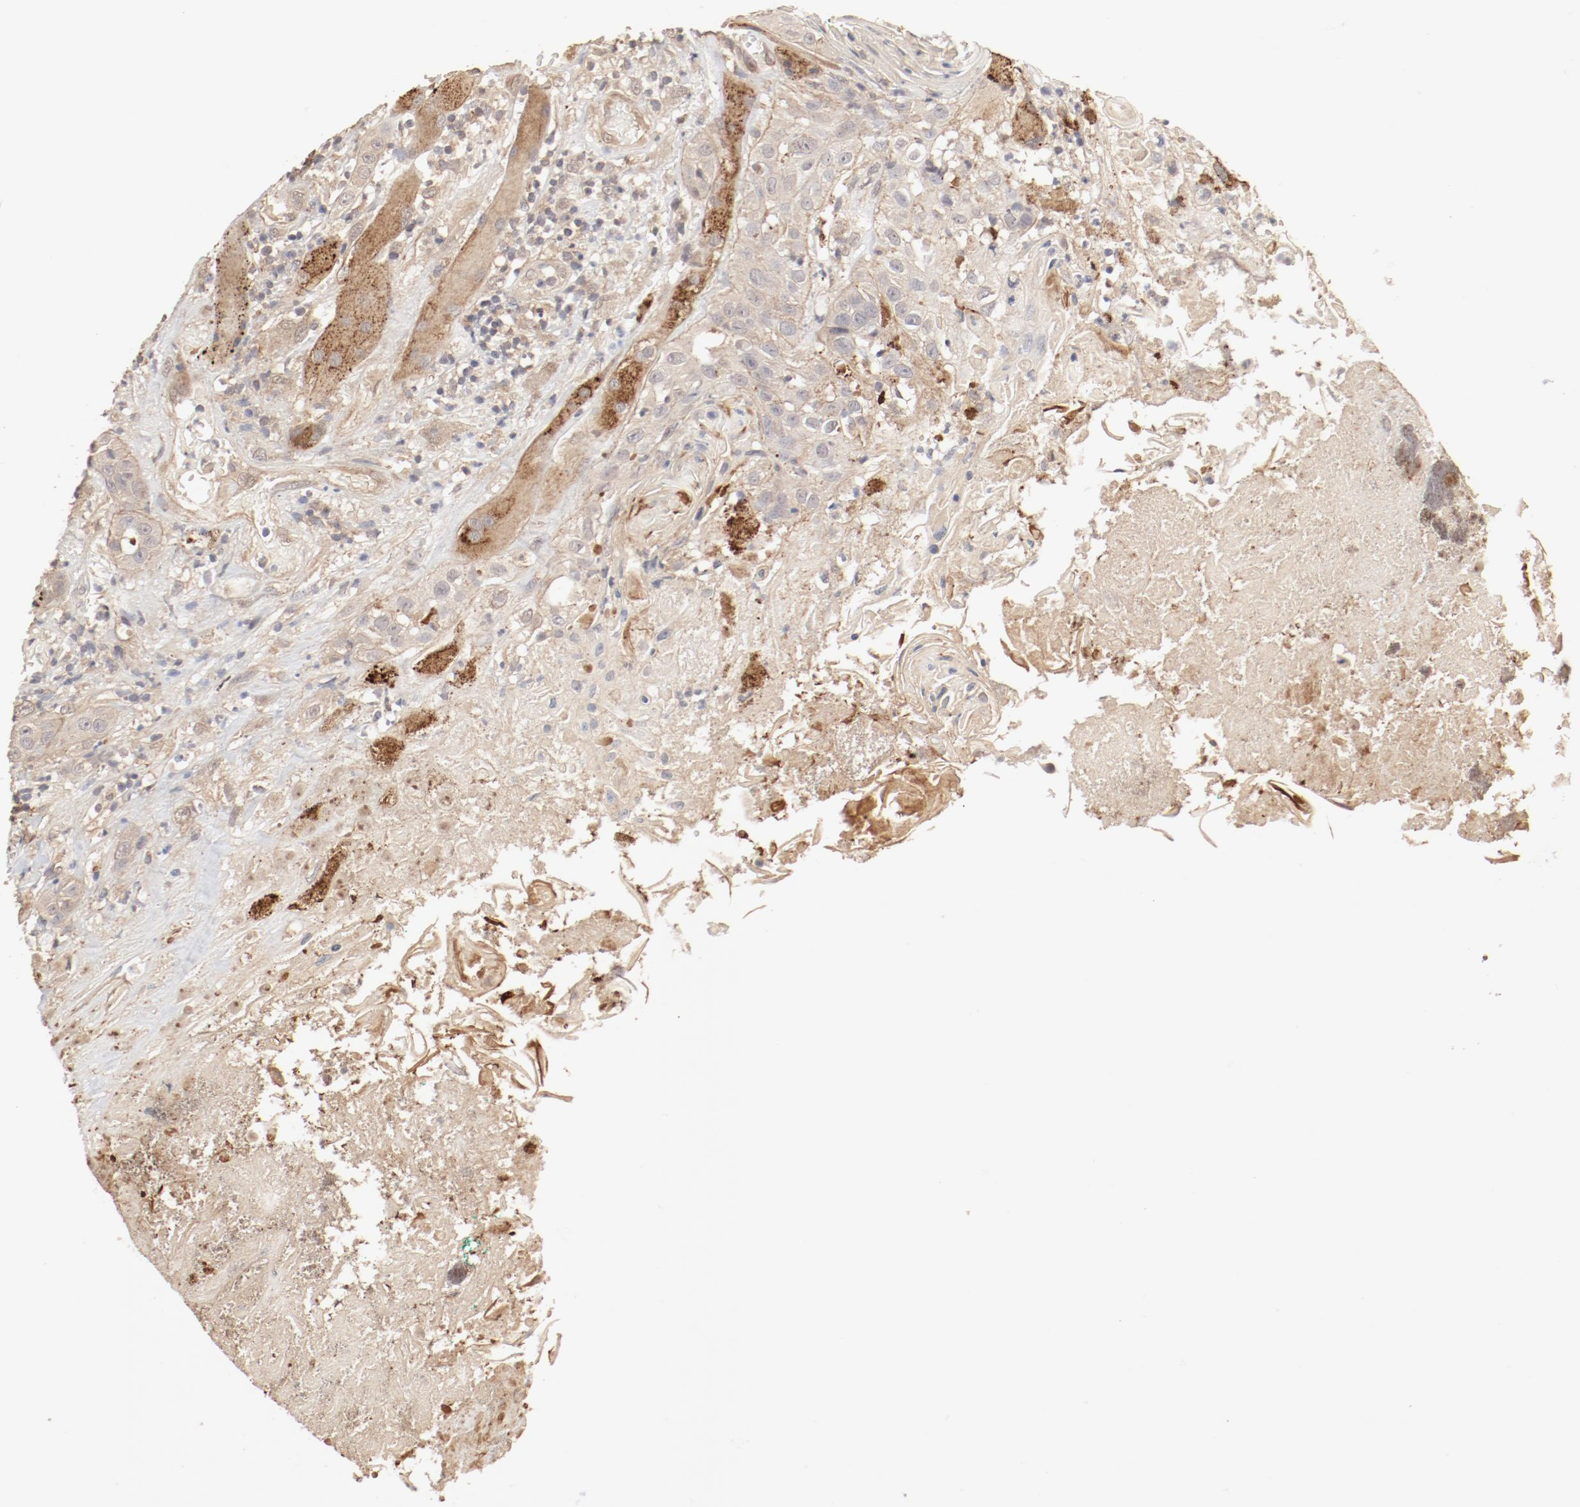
{"staining": {"intensity": "moderate", "quantity": ">75%", "location": "cytoplasmic/membranous"}, "tissue": "head and neck cancer", "cell_type": "Tumor cells", "image_type": "cancer", "snomed": [{"axis": "morphology", "description": "Squamous cell carcinoma, NOS"}, {"axis": "topography", "description": "Head-Neck"}], "caption": "Brown immunohistochemical staining in head and neck squamous cell carcinoma exhibits moderate cytoplasmic/membranous positivity in about >75% of tumor cells. Immunohistochemistry stains the protein of interest in brown and the nuclei are stained blue.", "gene": "IL3RA", "patient": {"sex": "female", "age": 84}}